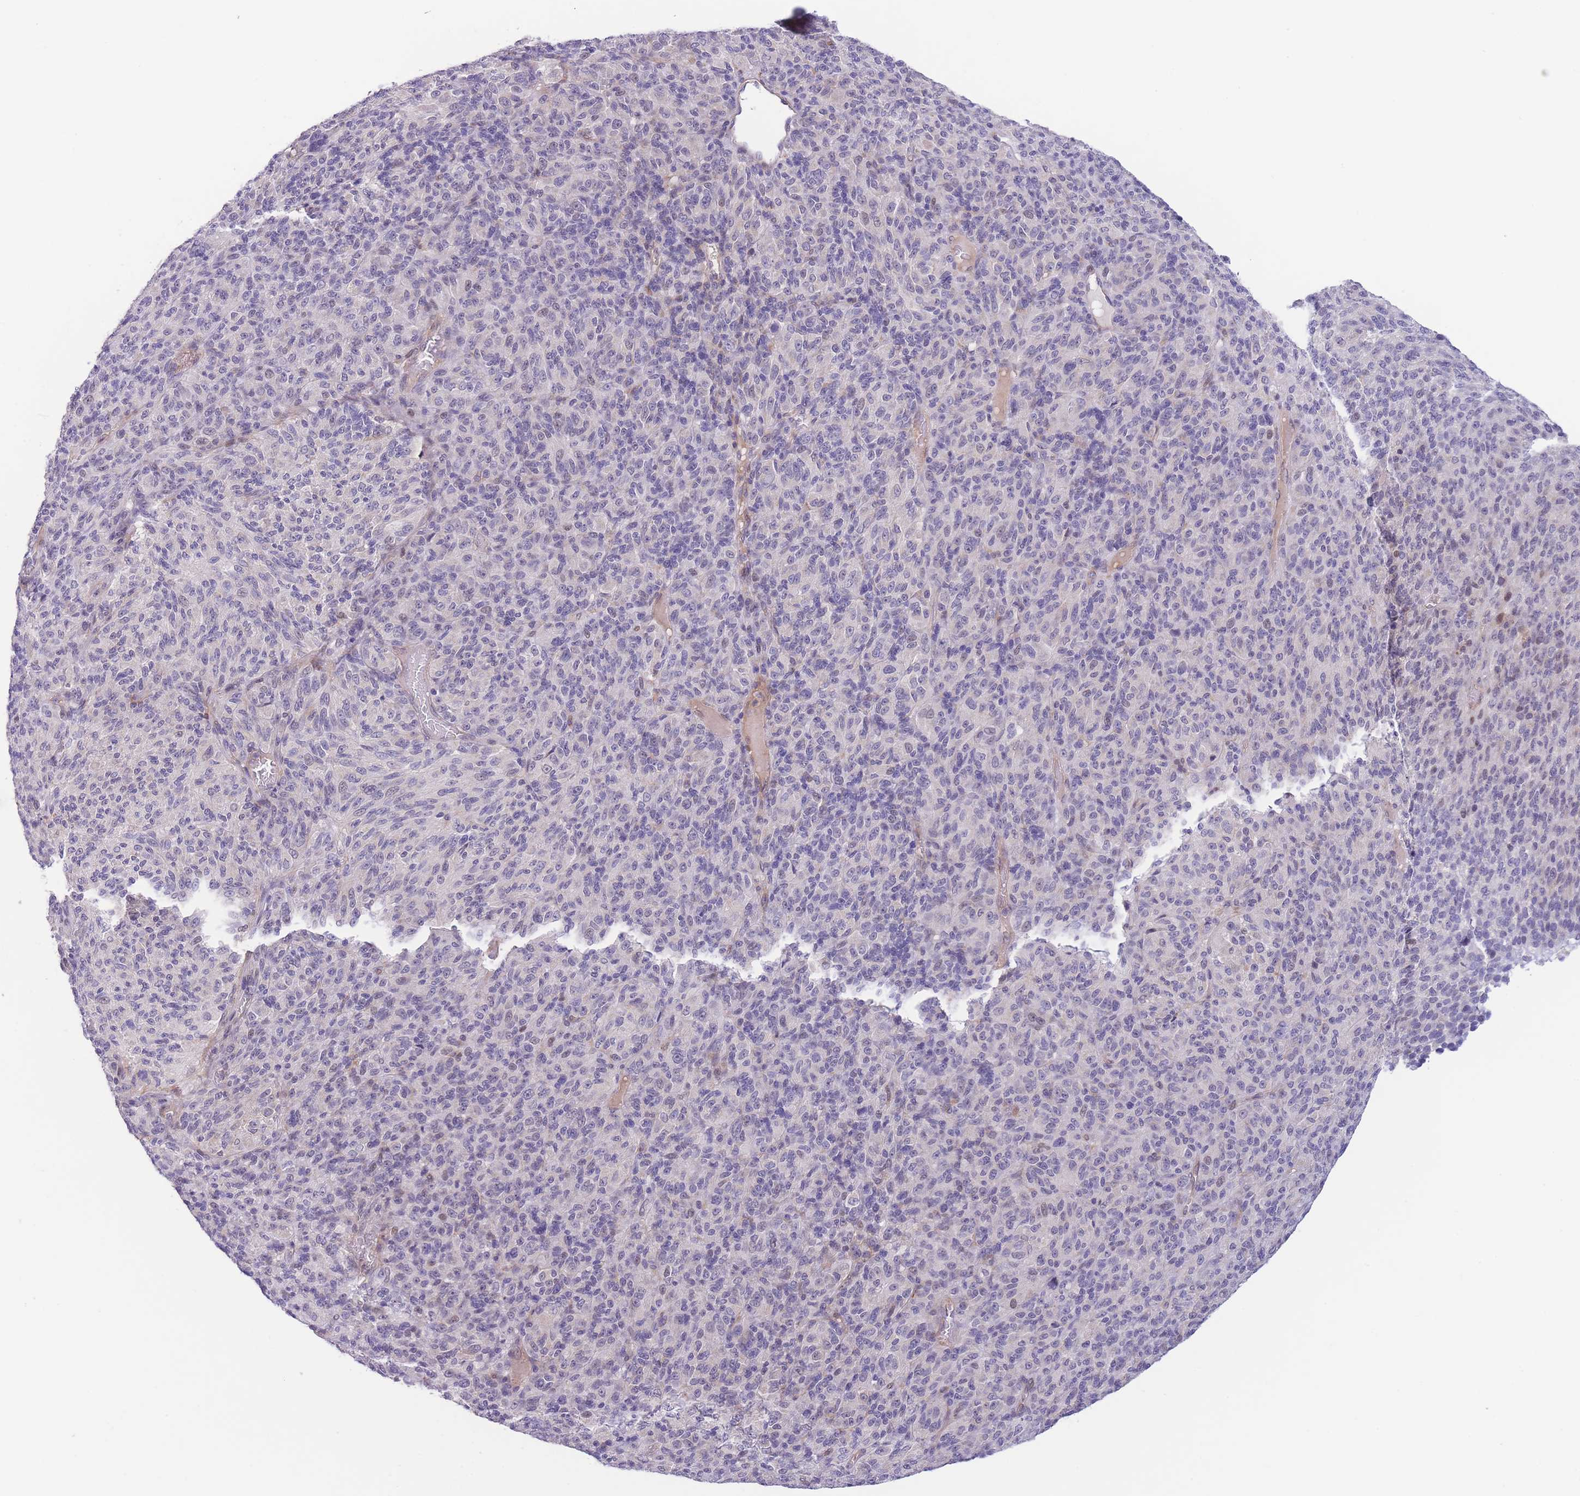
{"staining": {"intensity": "negative", "quantity": "none", "location": "none"}, "tissue": "melanoma", "cell_type": "Tumor cells", "image_type": "cancer", "snomed": [{"axis": "morphology", "description": "Malignant melanoma, Metastatic site"}, {"axis": "topography", "description": "Brain"}], "caption": "The image demonstrates no staining of tumor cells in melanoma.", "gene": "C9orf152", "patient": {"sex": "female", "age": 56}}